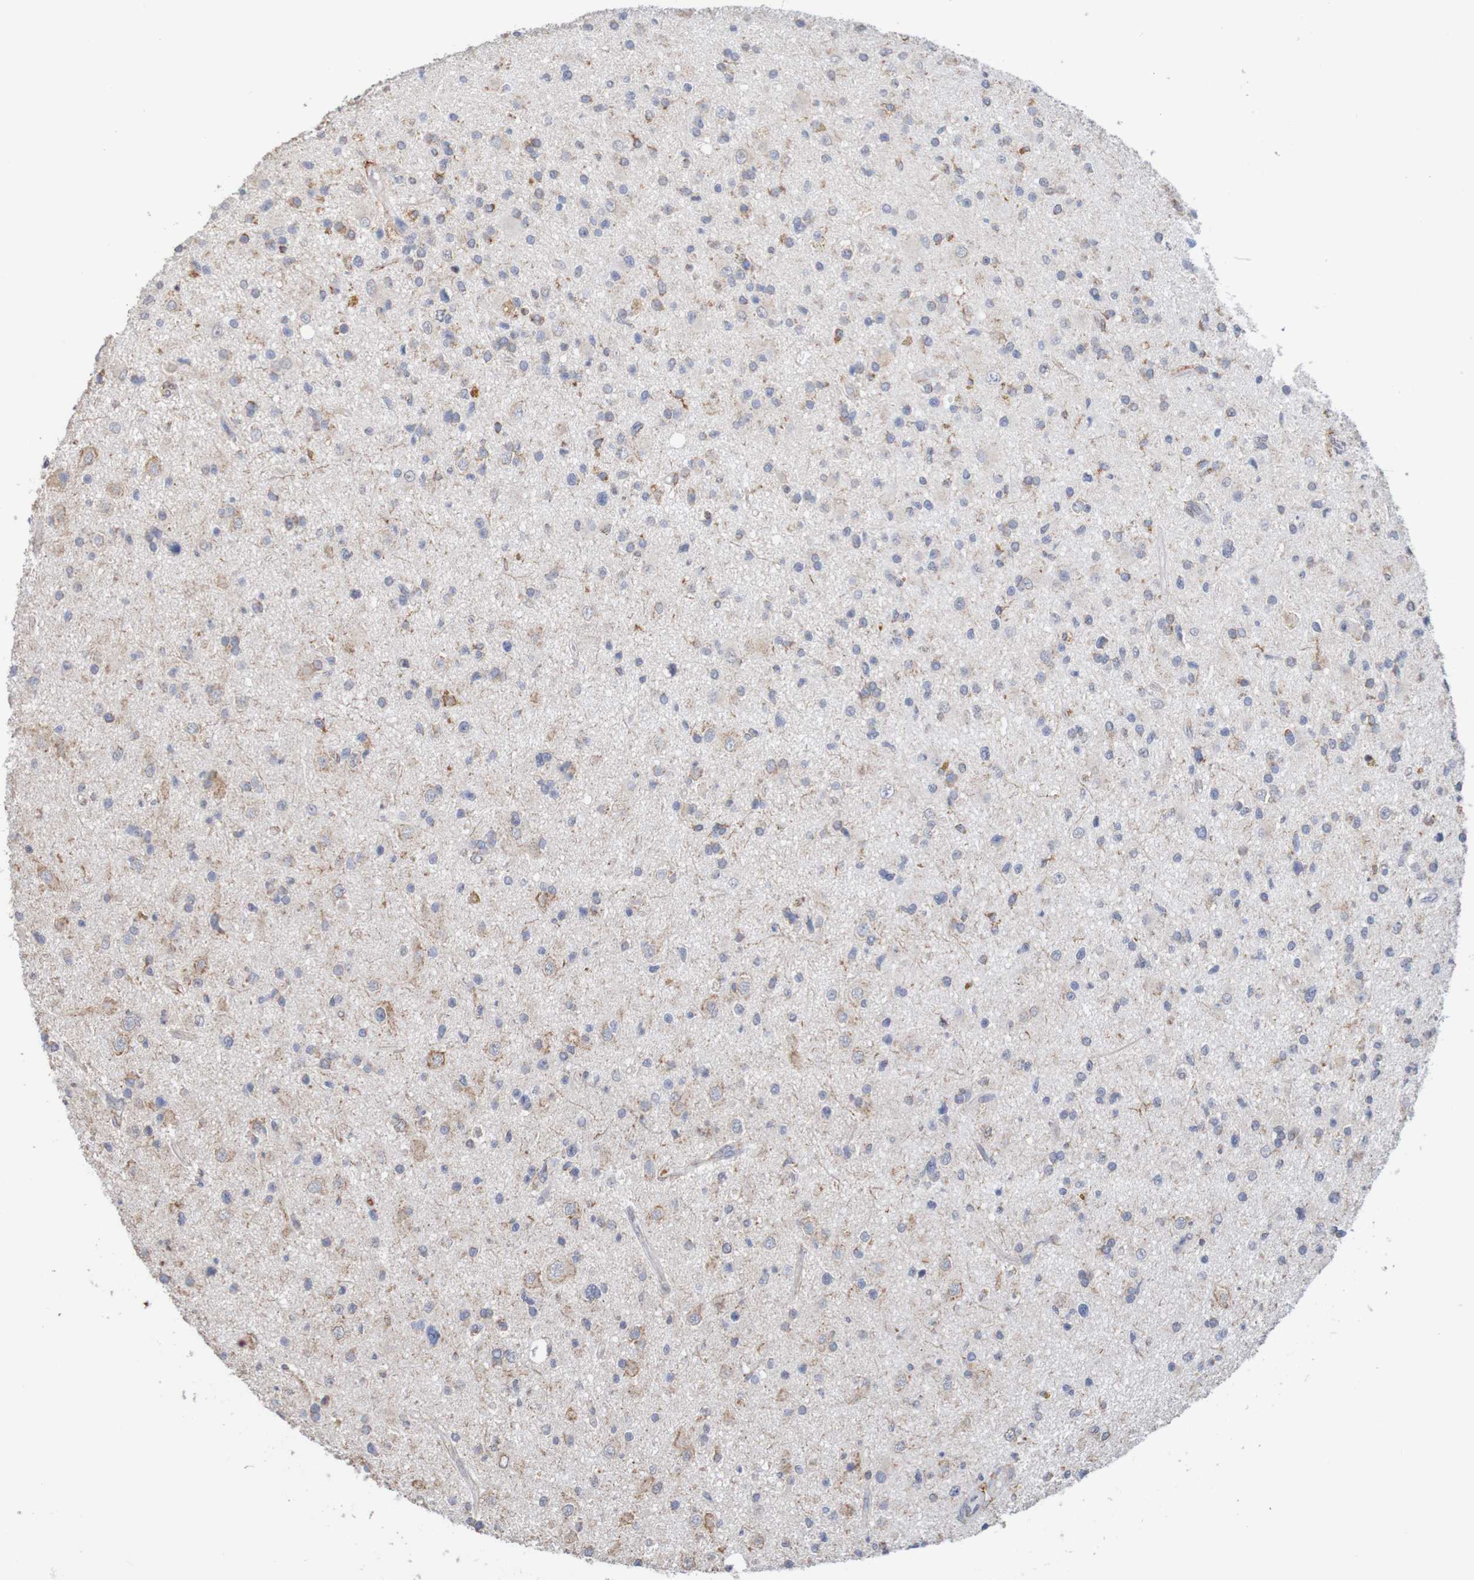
{"staining": {"intensity": "negative", "quantity": "none", "location": "none"}, "tissue": "glioma", "cell_type": "Tumor cells", "image_type": "cancer", "snomed": [{"axis": "morphology", "description": "Glioma, malignant, High grade"}, {"axis": "topography", "description": "Brain"}], "caption": "A histopathology image of high-grade glioma (malignant) stained for a protein shows no brown staining in tumor cells.", "gene": "PDIA3", "patient": {"sex": "male", "age": 33}}